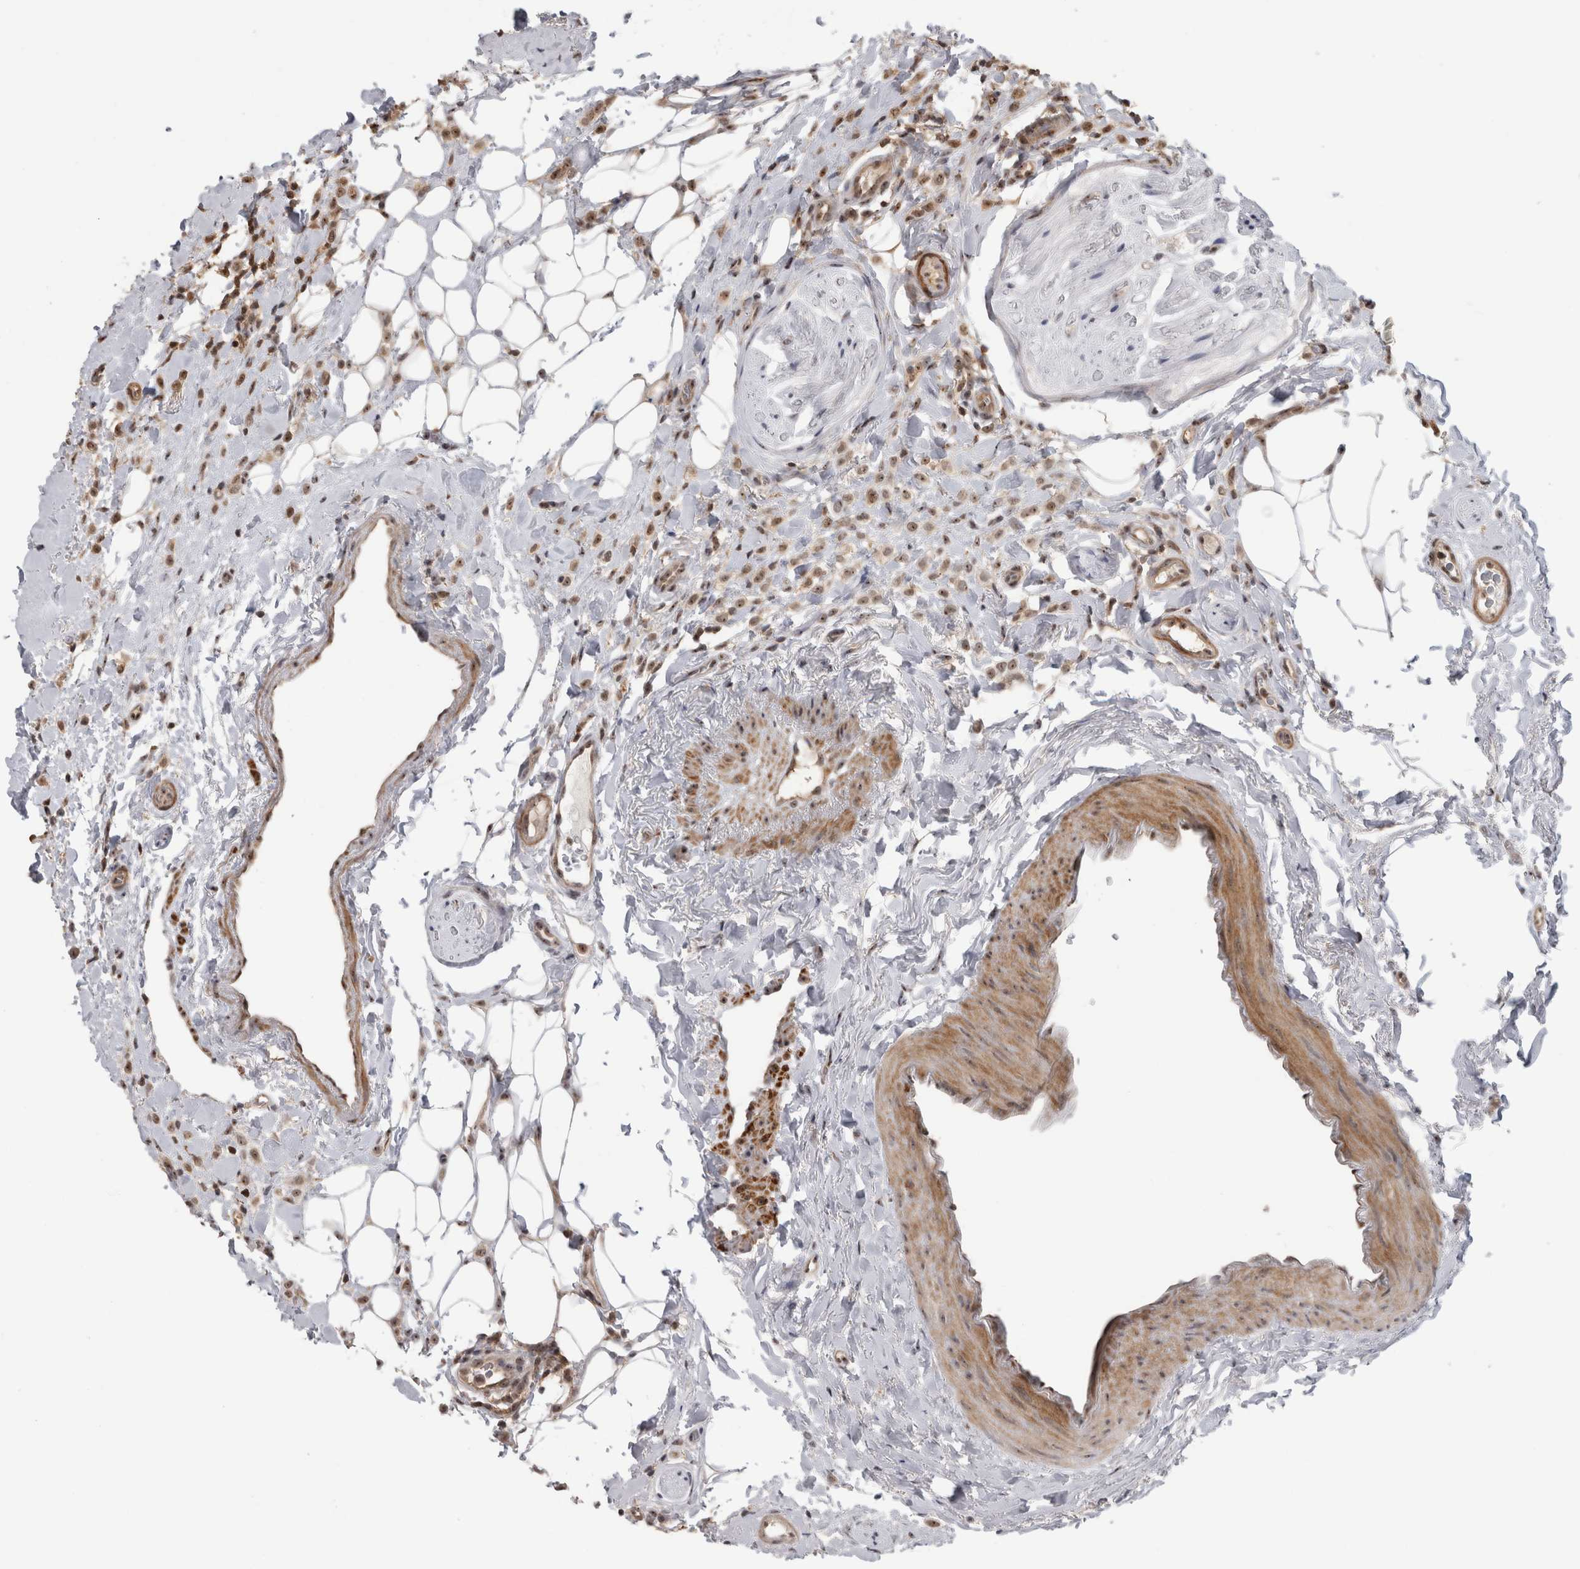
{"staining": {"intensity": "moderate", "quantity": ">75%", "location": "cytoplasmic/membranous,nuclear"}, "tissue": "breast cancer", "cell_type": "Tumor cells", "image_type": "cancer", "snomed": [{"axis": "morphology", "description": "Normal tissue, NOS"}, {"axis": "morphology", "description": "Lobular carcinoma"}, {"axis": "topography", "description": "Breast"}], "caption": "A medium amount of moderate cytoplasmic/membranous and nuclear staining is present in approximately >75% of tumor cells in breast cancer (lobular carcinoma) tissue. (DAB (3,3'-diaminobenzidine) = brown stain, brightfield microscopy at high magnification).", "gene": "TDRD7", "patient": {"sex": "female", "age": 50}}